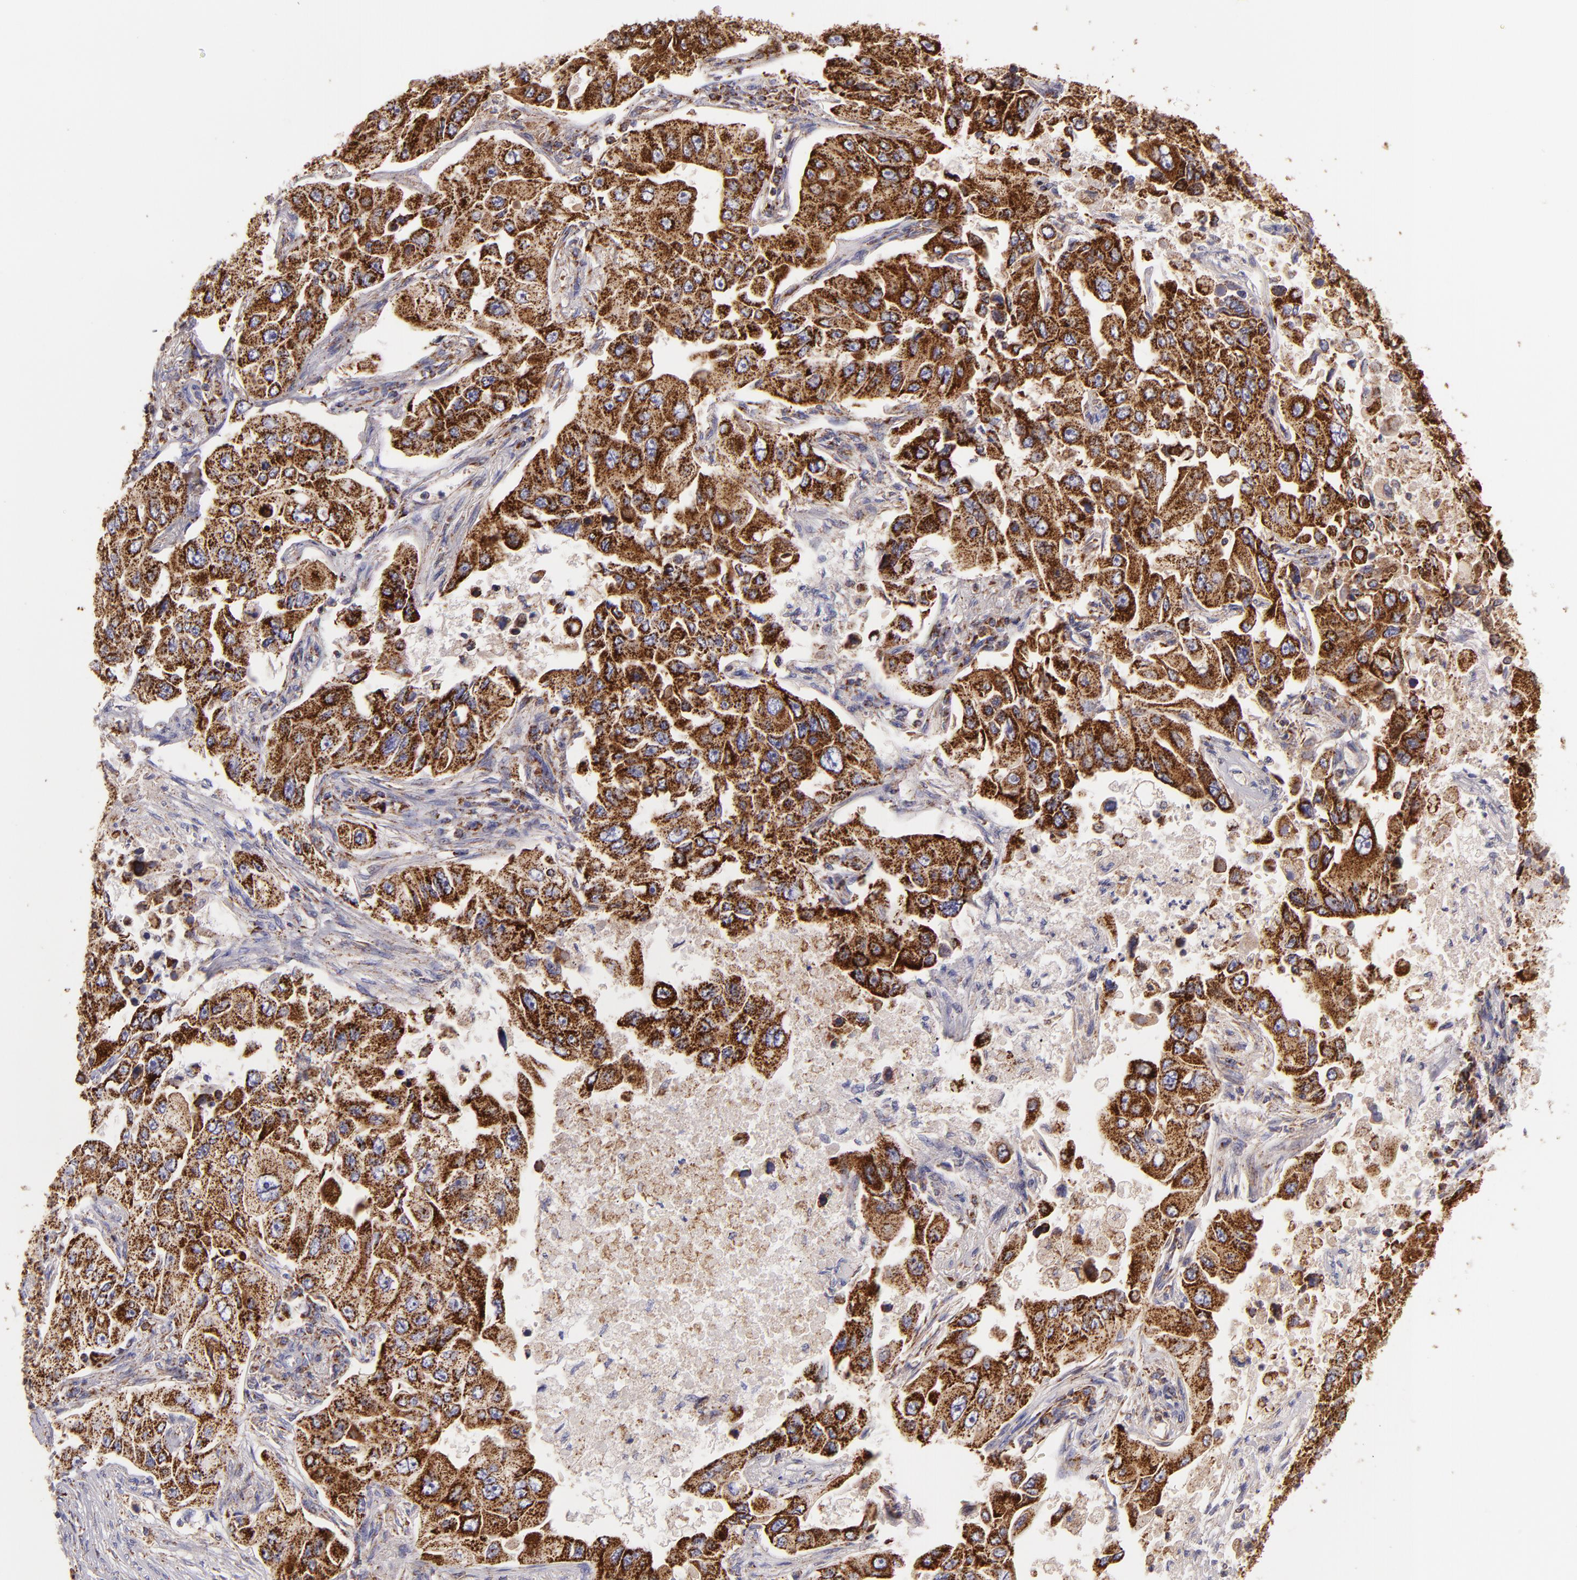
{"staining": {"intensity": "strong", "quantity": ">75%", "location": "cytoplasmic/membranous"}, "tissue": "lung cancer", "cell_type": "Tumor cells", "image_type": "cancer", "snomed": [{"axis": "morphology", "description": "Adenocarcinoma, NOS"}, {"axis": "topography", "description": "Lung"}], "caption": "Strong cytoplasmic/membranous staining is seen in approximately >75% of tumor cells in lung adenocarcinoma.", "gene": "HSPD1", "patient": {"sex": "male", "age": 84}}